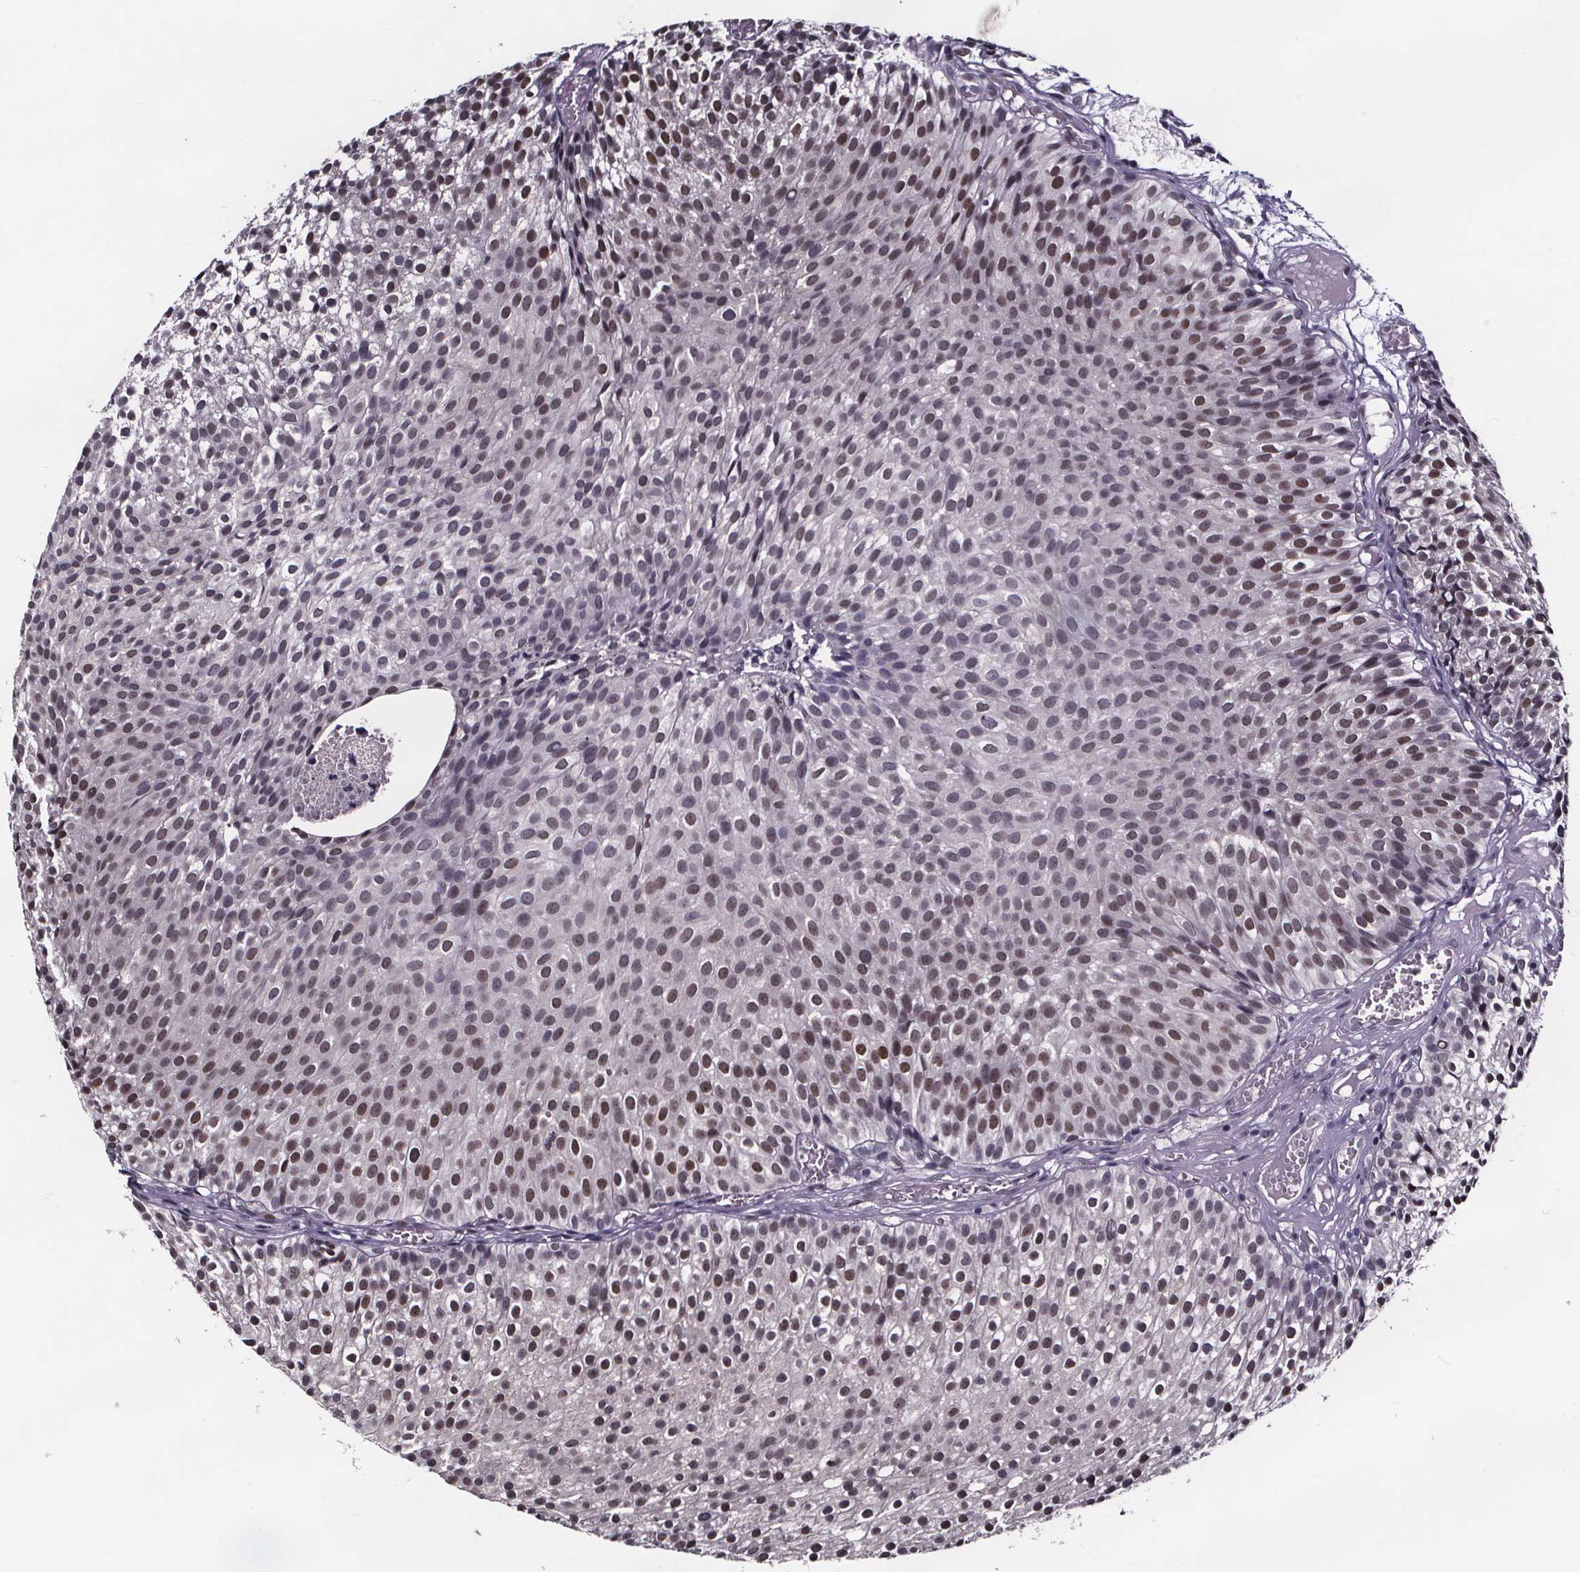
{"staining": {"intensity": "moderate", "quantity": "<25%", "location": "nuclear"}, "tissue": "urothelial cancer", "cell_type": "Tumor cells", "image_type": "cancer", "snomed": [{"axis": "morphology", "description": "Urothelial carcinoma, Low grade"}, {"axis": "topography", "description": "Urinary bladder"}], "caption": "The image shows immunohistochemical staining of urothelial cancer. There is moderate nuclear staining is present in approximately <25% of tumor cells.", "gene": "AR", "patient": {"sex": "male", "age": 63}}